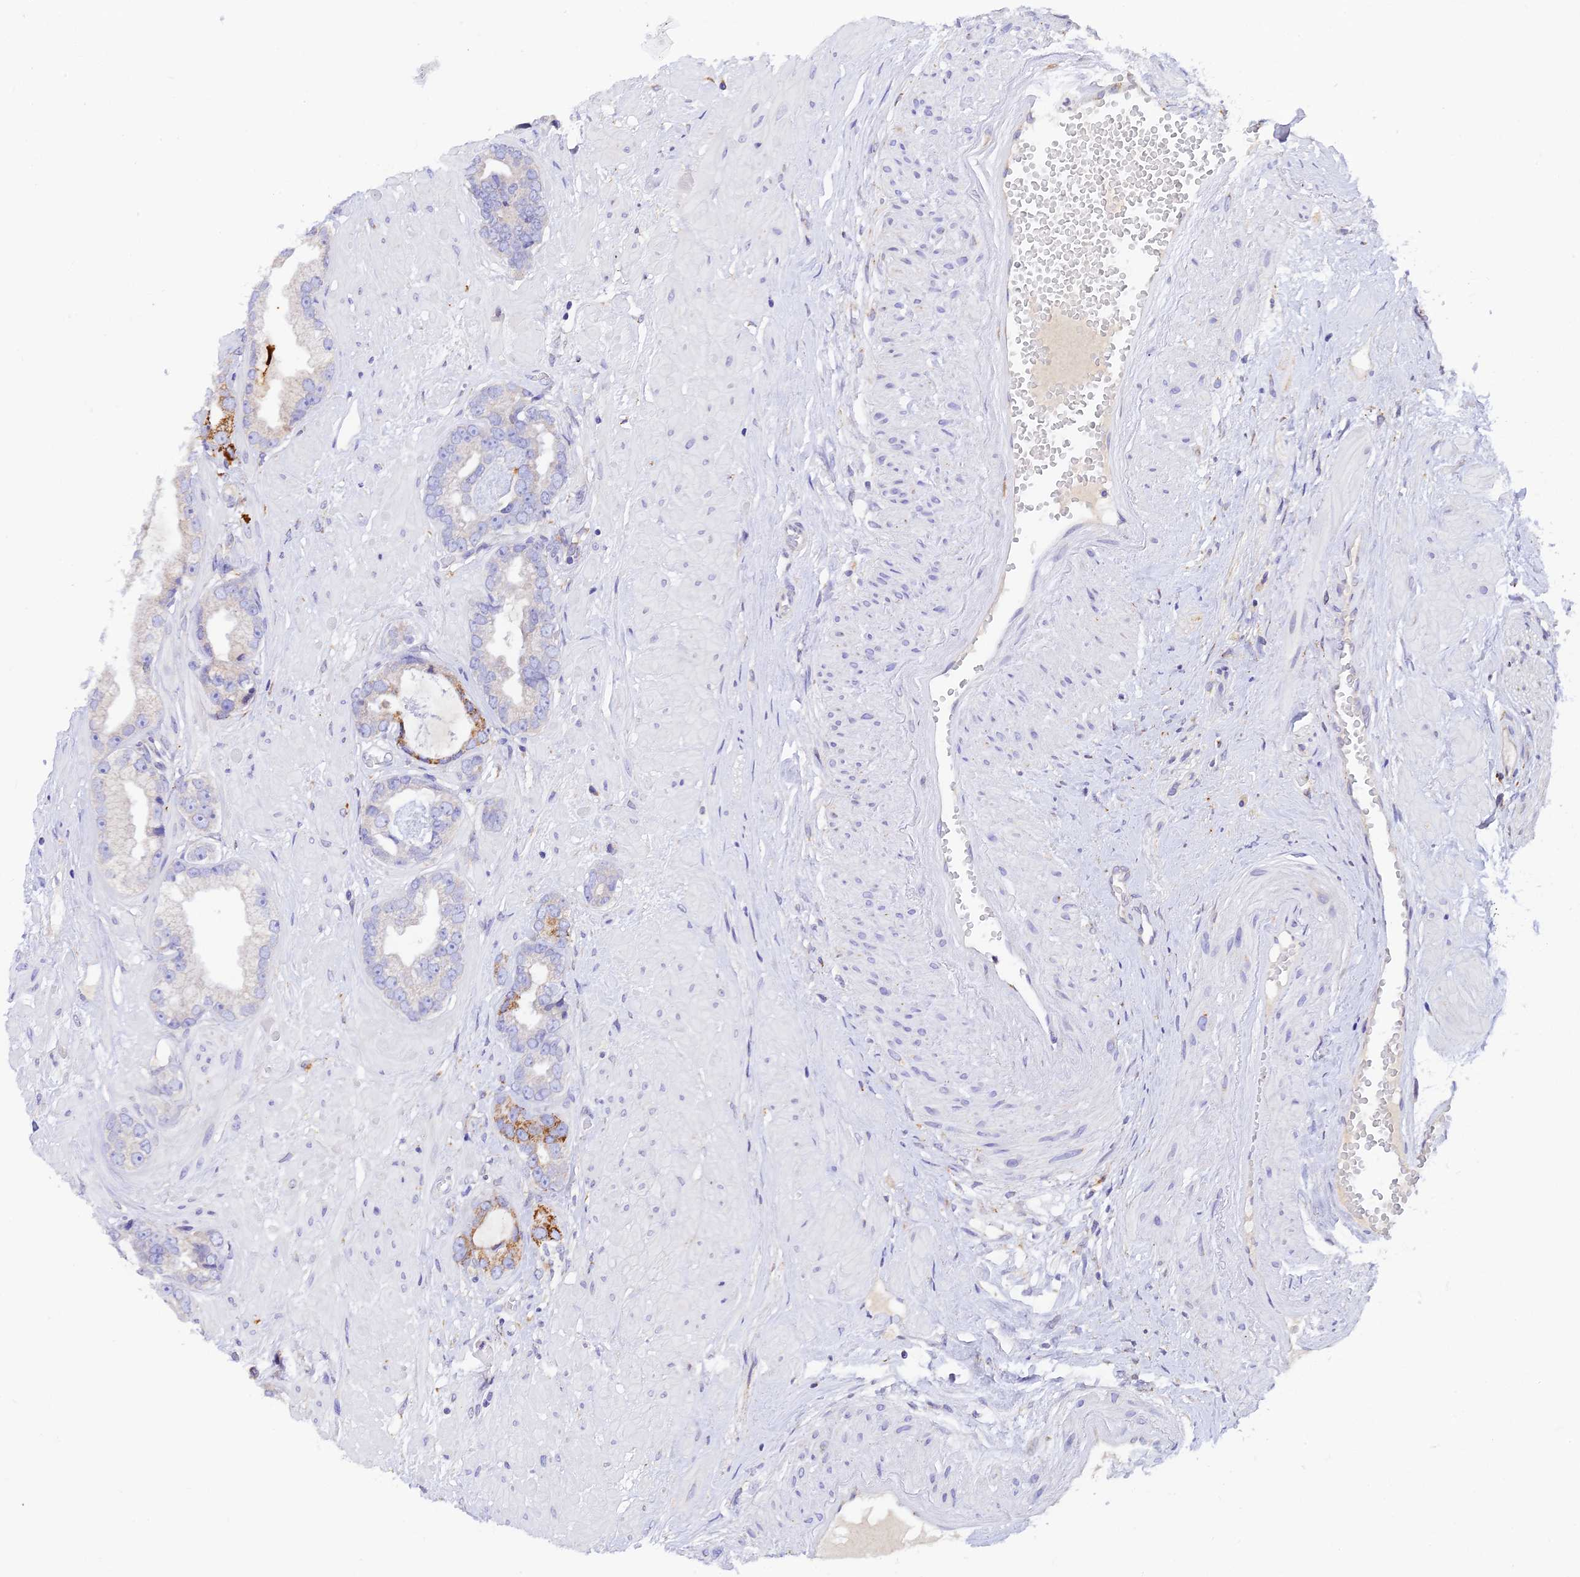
{"staining": {"intensity": "moderate", "quantity": "<25%", "location": "cytoplasmic/membranous"}, "tissue": "prostate cancer", "cell_type": "Tumor cells", "image_type": "cancer", "snomed": [{"axis": "morphology", "description": "Adenocarcinoma, Low grade"}, {"axis": "topography", "description": "Prostate"}], "caption": "Prostate low-grade adenocarcinoma stained for a protein (brown) shows moderate cytoplasmic/membranous positive staining in approximately <25% of tumor cells.", "gene": "VKORC1", "patient": {"sex": "male", "age": 64}}